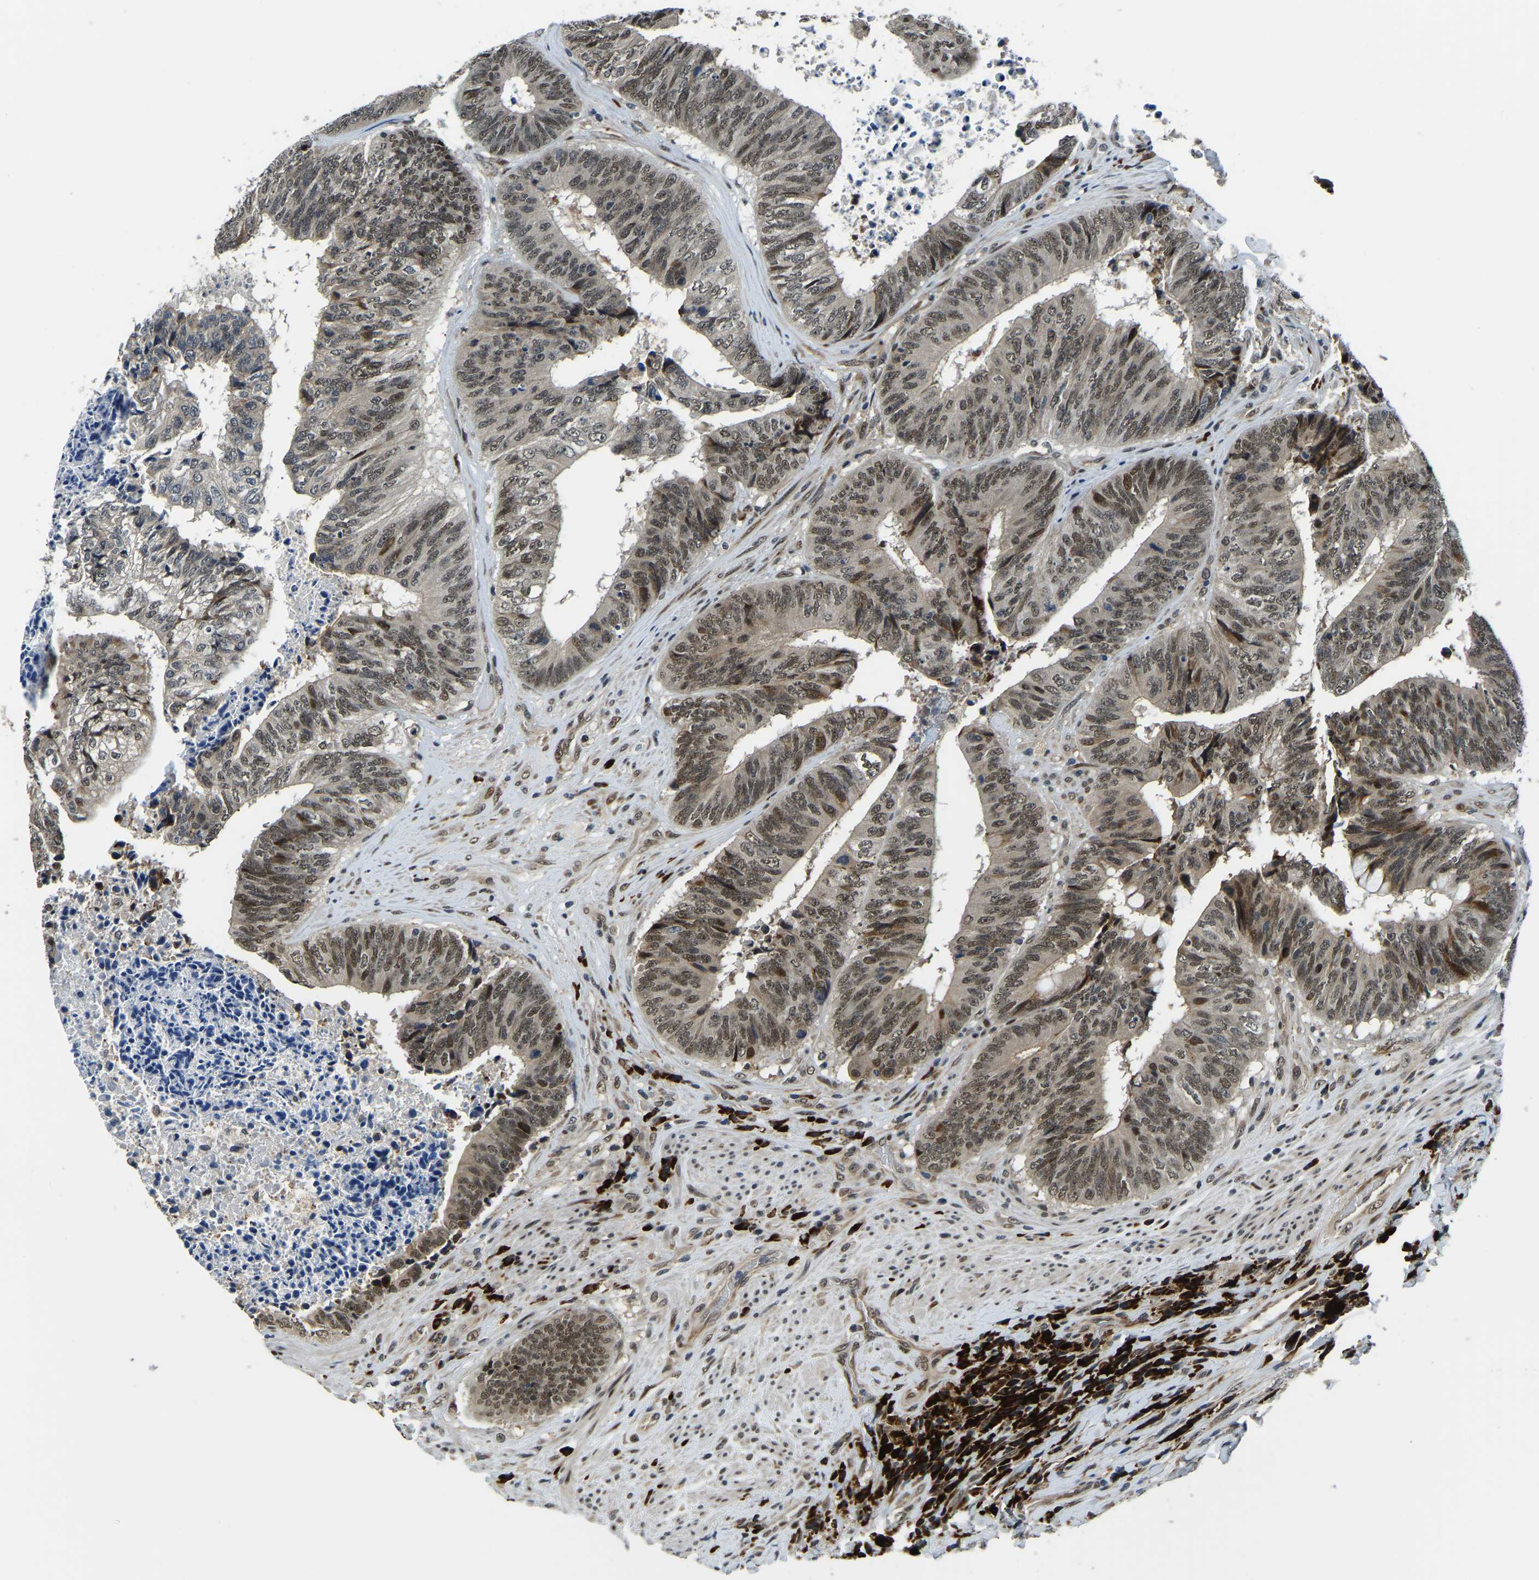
{"staining": {"intensity": "moderate", "quantity": ">75%", "location": "cytoplasmic/membranous,nuclear"}, "tissue": "colorectal cancer", "cell_type": "Tumor cells", "image_type": "cancer", "snomed": [{"axis": "morphology", "description": "Adenocarcinoma, NOS"}, {"axis": "topography", "description": "Rectum"}], "caption": "This micrograph displays immunohistochemistry (IHC) staining of human colorectal cancer (adenocarcinoma), with medium moderate cytoplasmic/membranous and nuclear positivity in about >75% of tumor cells.", "gene": "ING2", "patient": {"sex": "male", "age": 72}}